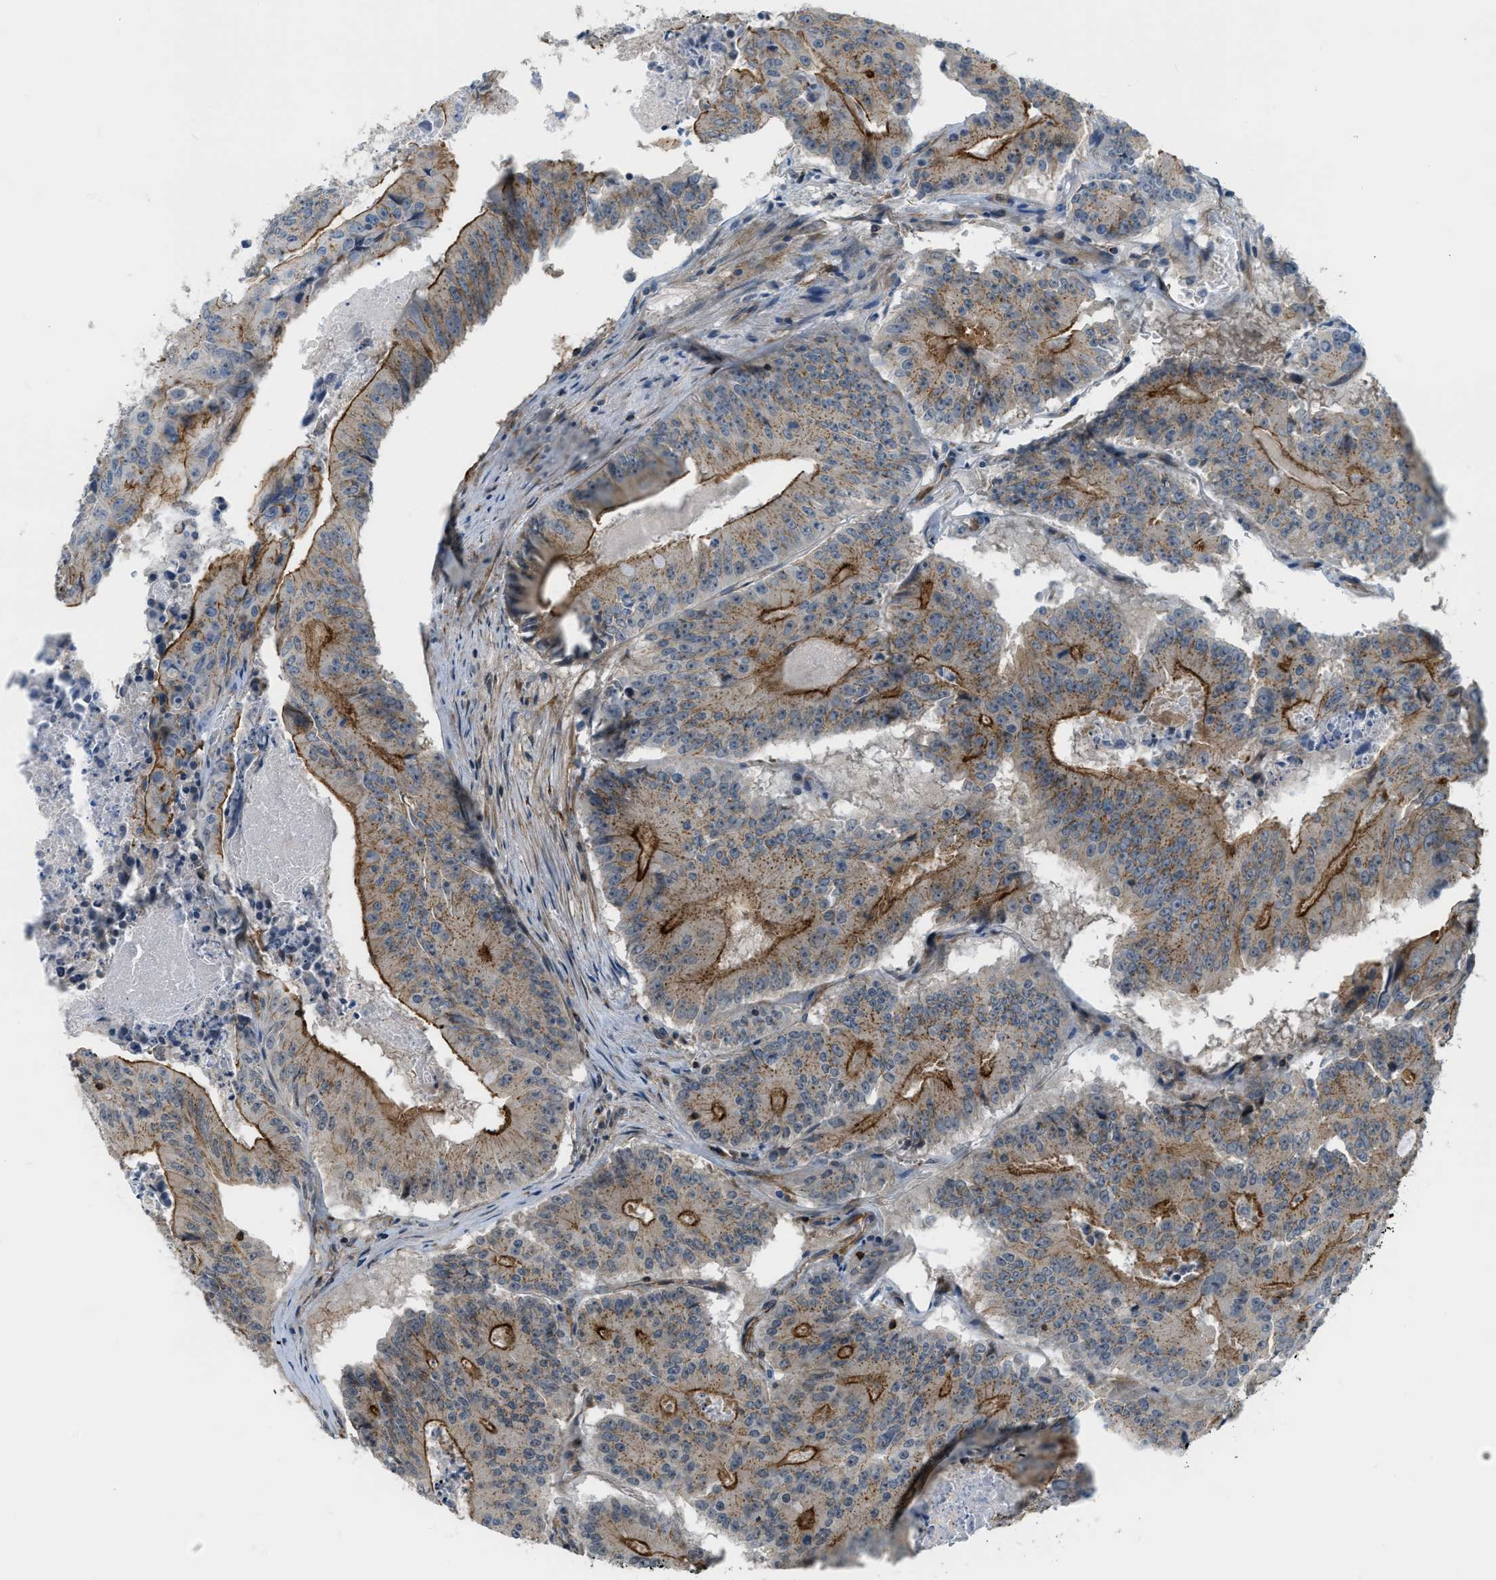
{"staining": {"intensity": "moderate", "quantity": ">75%", "location": "cytoplasmic/membranous"}, "tissue": "colorectal cancer", "cell_type": "Tumor cells", "image_type": "cancer", "snomed": [{"axis": "morphology", "description": "Adenocarcinoma, NOS"}, {"axis": "topography", "description": "Colon"}], "caption": "Tumor cells exhibit moderate cytoplasmic/membranous staining in approximately >75% of cells in colorectal cancer.", "gene": "KIAA1671", "patient": {"sex": "male", "age": 87}}